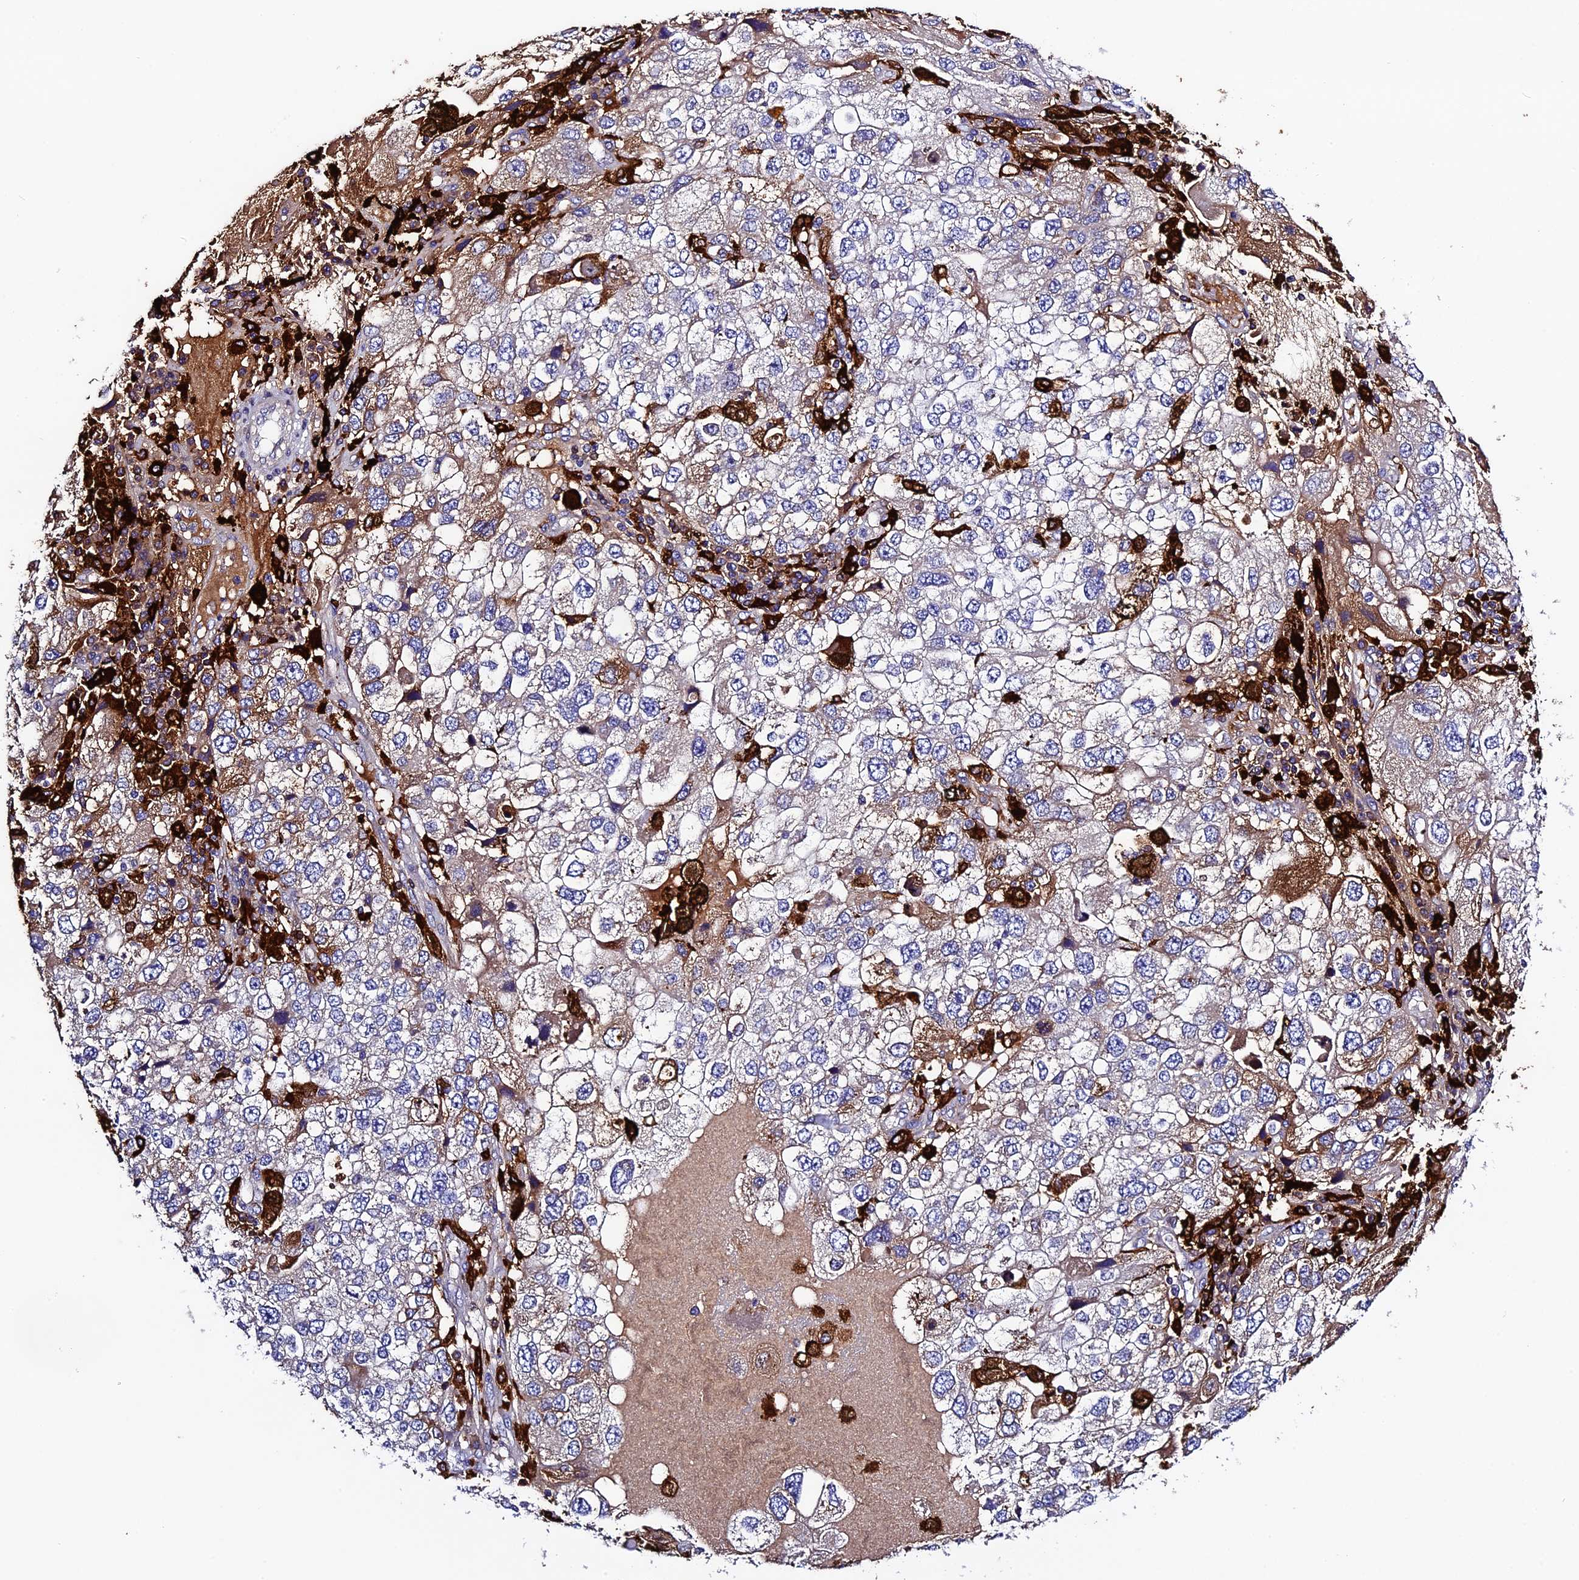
{"staining": {"intensity": "weak", "quantity": "<25%", "location": "cytoplasmic/membranous"}, "tissue": "endometrial cancer", "cell_type": "Tumor cells", "image_type": "cancer", "snomed": [{"axis": "morphology", "description": "Adenocarcinoma, NOS"}, {"axis": "topography", "description": "Endometrium"}], "caption": "DAB (3,3'-diaminobenzidine) immunohistochemical staining of human endometrial cancer reveals no significant expression in tumor cells. (Stains: DAB IHC with hematoxylin counter stain, Microscopy: brightfield microscopy at high magnification).", "gene": "CILP2", "patient": {"sex": "female", "age": 49}}